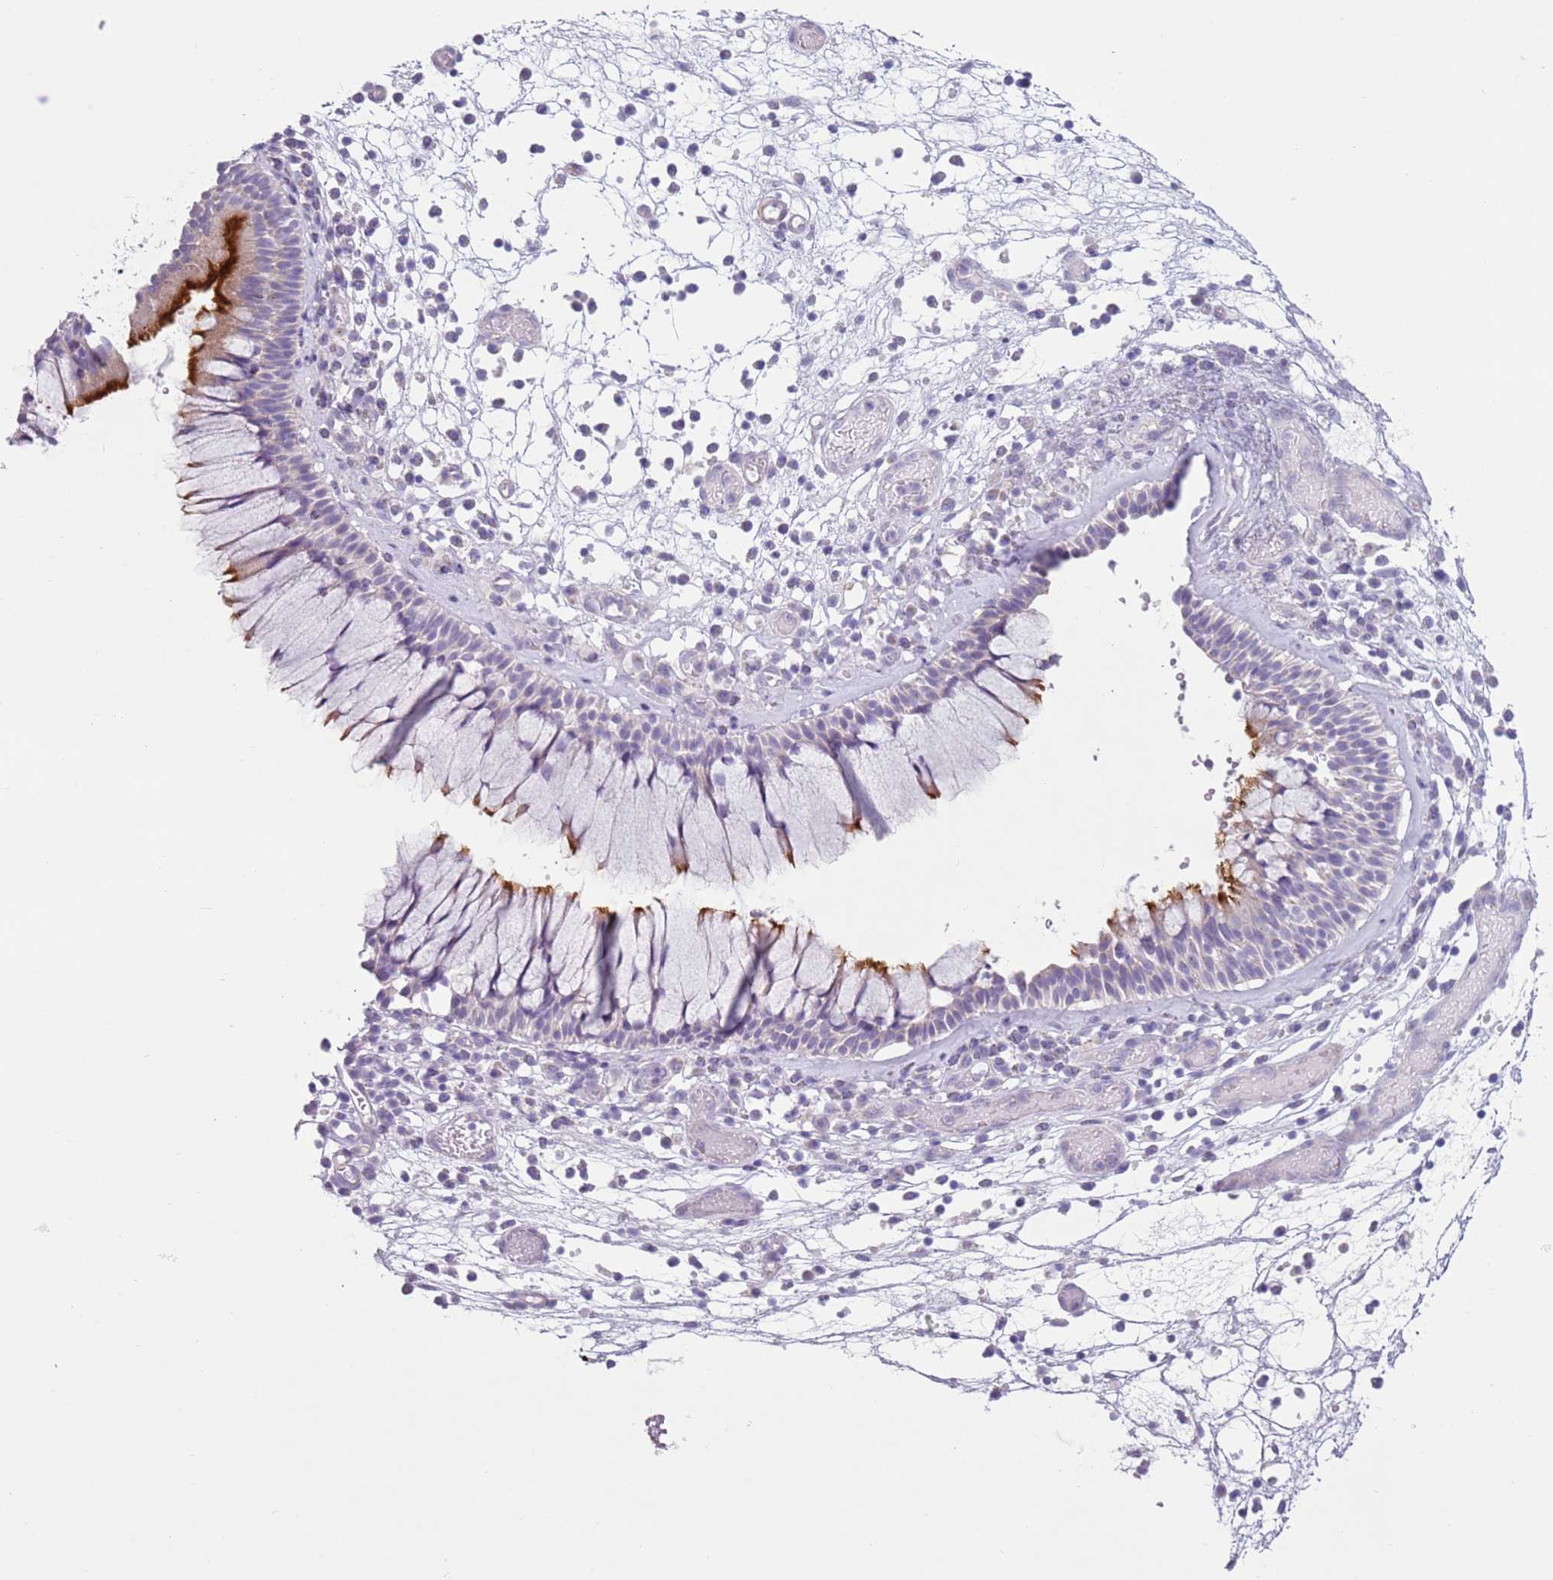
{"staining": {"intensity": "strong", "quantity": "25%-75%", "location": "cytoplasmic/membranous"}, "tissue": "nasopharynx", "cell_type": "Respiratory epithelial cells", "image_type": "normal", "snomed": [{"axis": "morphology", "description": "Normal tissue, NOS"}, {"axis": "morphology", "description": "Inflammation, NOS"}, {"axis": "topography", "description": "Nasopharynx"}], "caption": "High-magnification brightfield microscopy of normal nasopharynx stained with DAB (brown) and counterstained with hematoxylin (blue). respiratory epithelial cells exhibit strong cytoplasmic/membranous expression is present in about25%-75% of cells.", "gene": "ZNF239", "patient": {"sex": "male", "age": 70}}